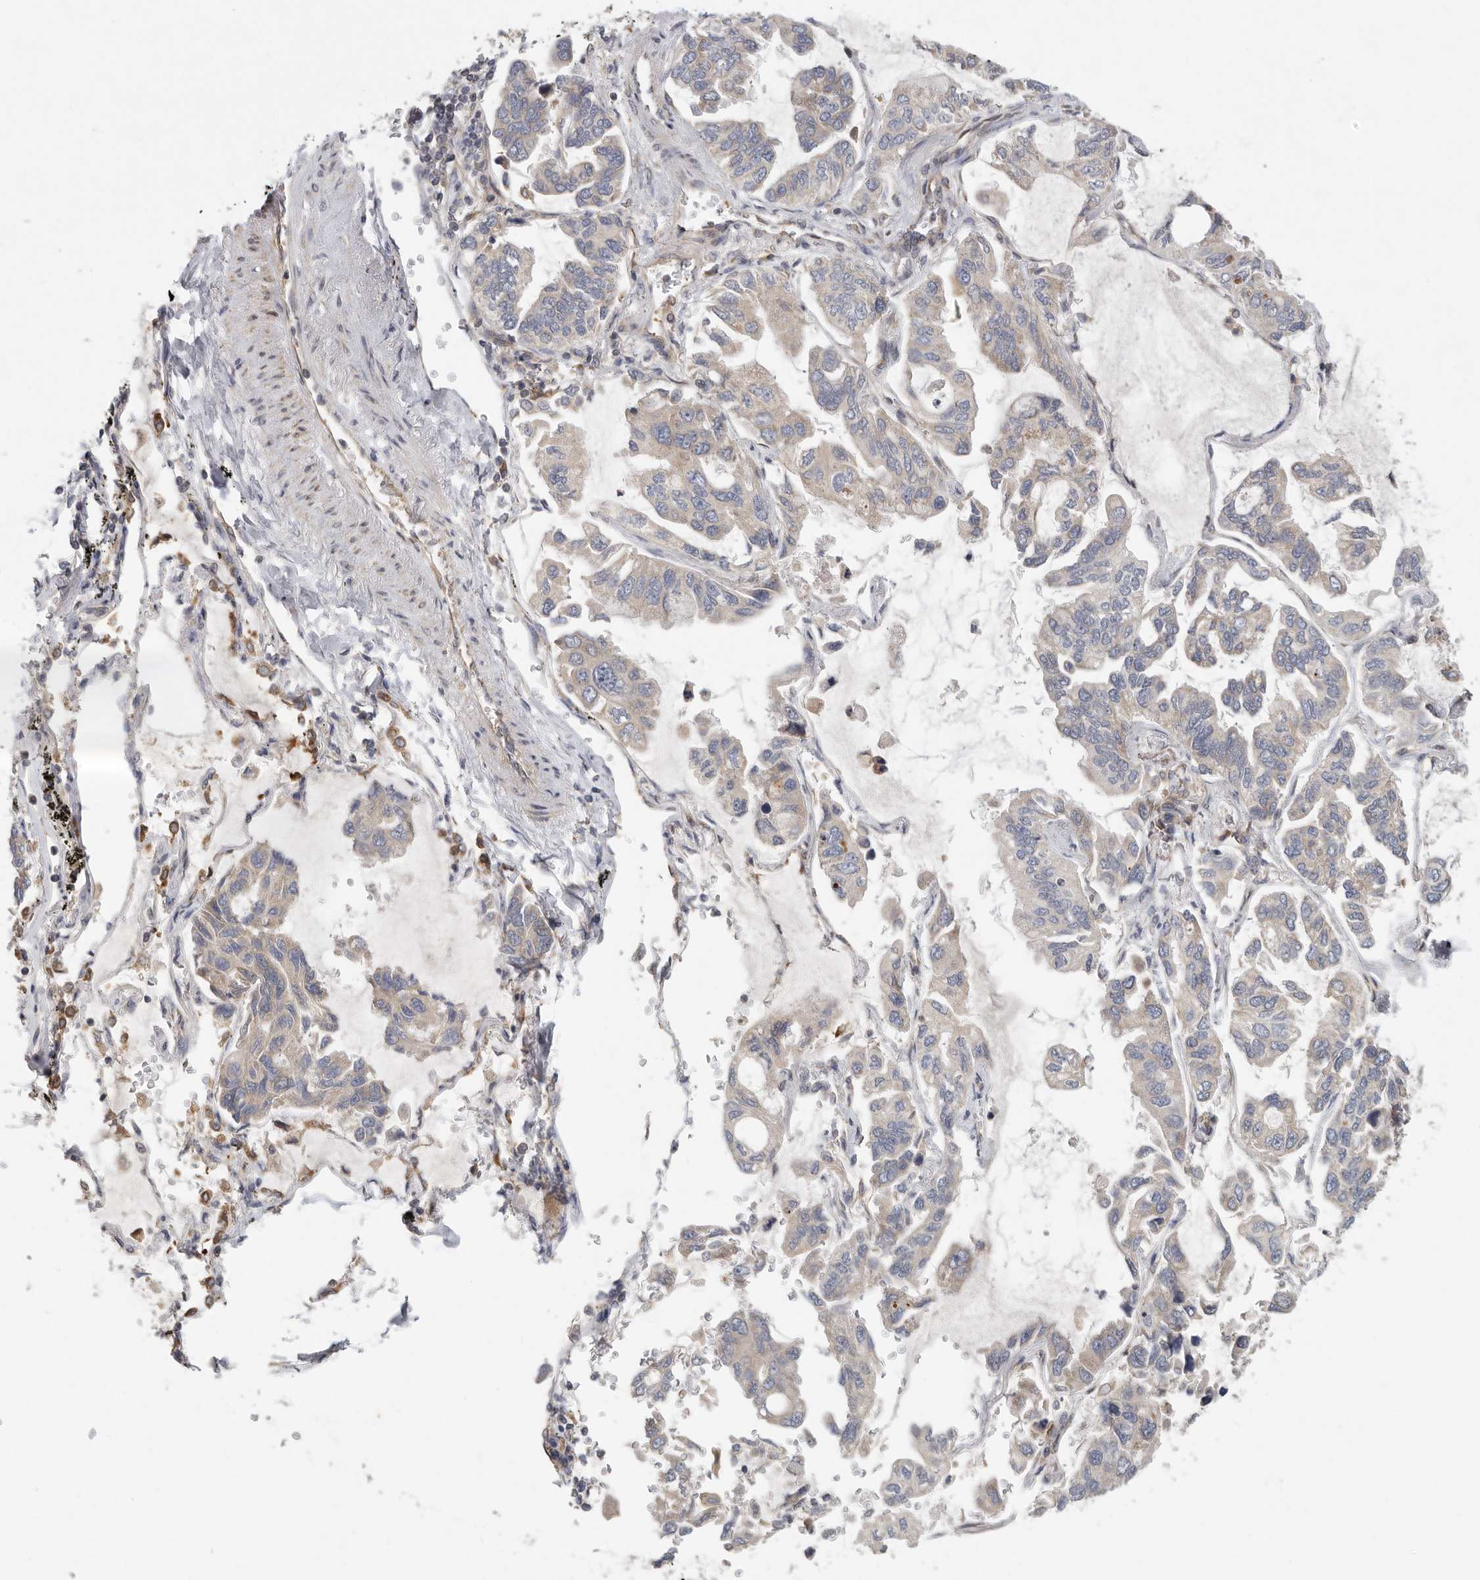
{"staining": {"intensity": "negative", "quantity": "none", "location": "none"}, "tissue": "lung cancer", "cell_type": "Tumor cells", "image_type": "cancer", "snomed": [{"axis": "morphology", "description": "Adenocarcinoma, NOS"}, {"axis": "topography", "description": "Lung"}], "caption": "Photomicrograph shows no protein positivity in tumor cells of adenocarcinoma (lung) tissue.", "gene": "BCAP29", "patient": {"sex": "male", "age": 64}}